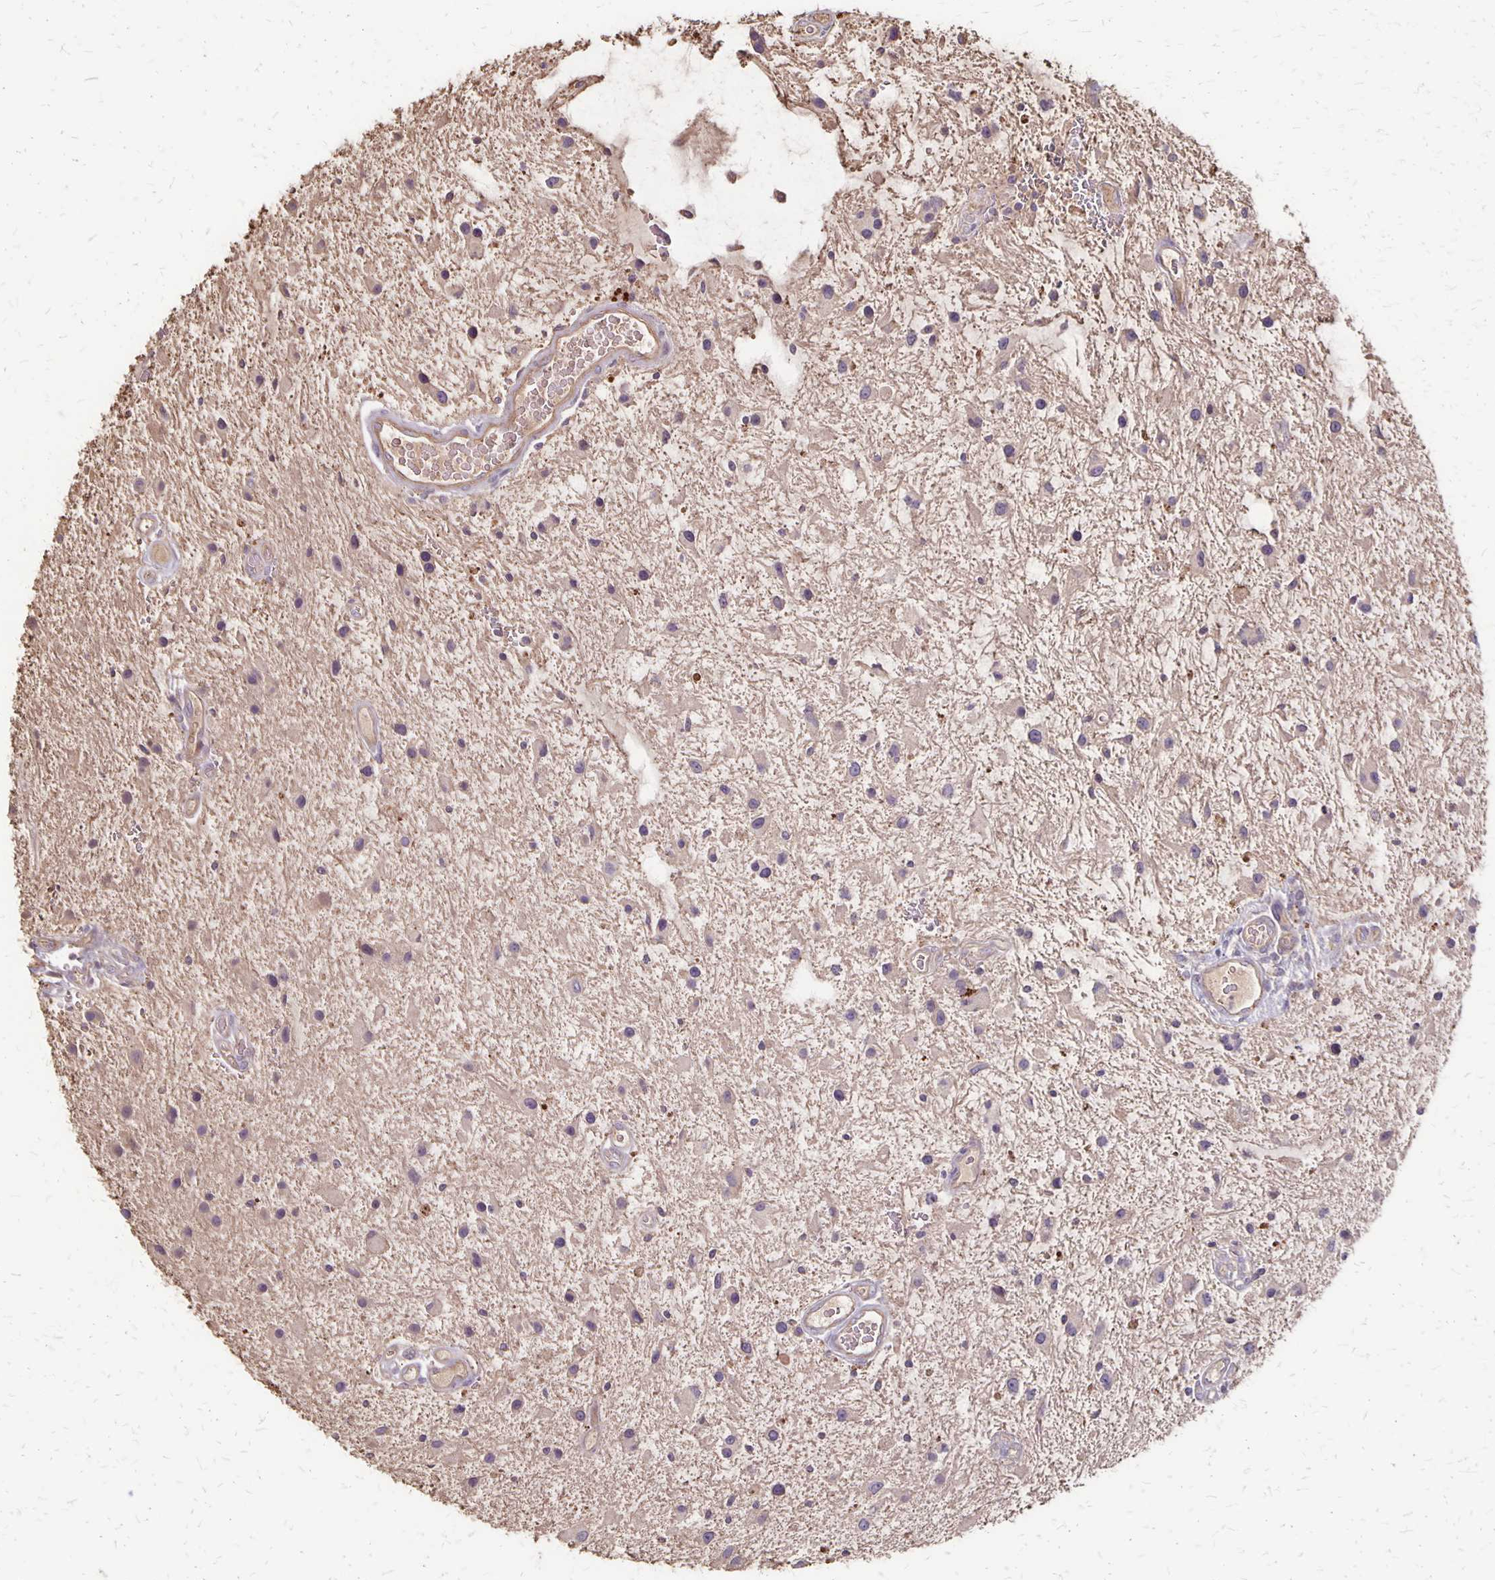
{"staining": {"intensity": "negative", "quantity": "none", "location": "none"}, "tissue": "glioma", "cell_type": "Tumor cells", "image_type": "cancer", "snomed": [{"axis": "morphology", "description": "Glioma, malignant, Low grade"}, {"axis": "topography", "description": "Cerebellum"}], "caption": "Tumor cells are negative for brown protein staining in malignant glioma (low-grade).", "gene": "PROM2", "patient": {"sex": "female", "age": 14}}